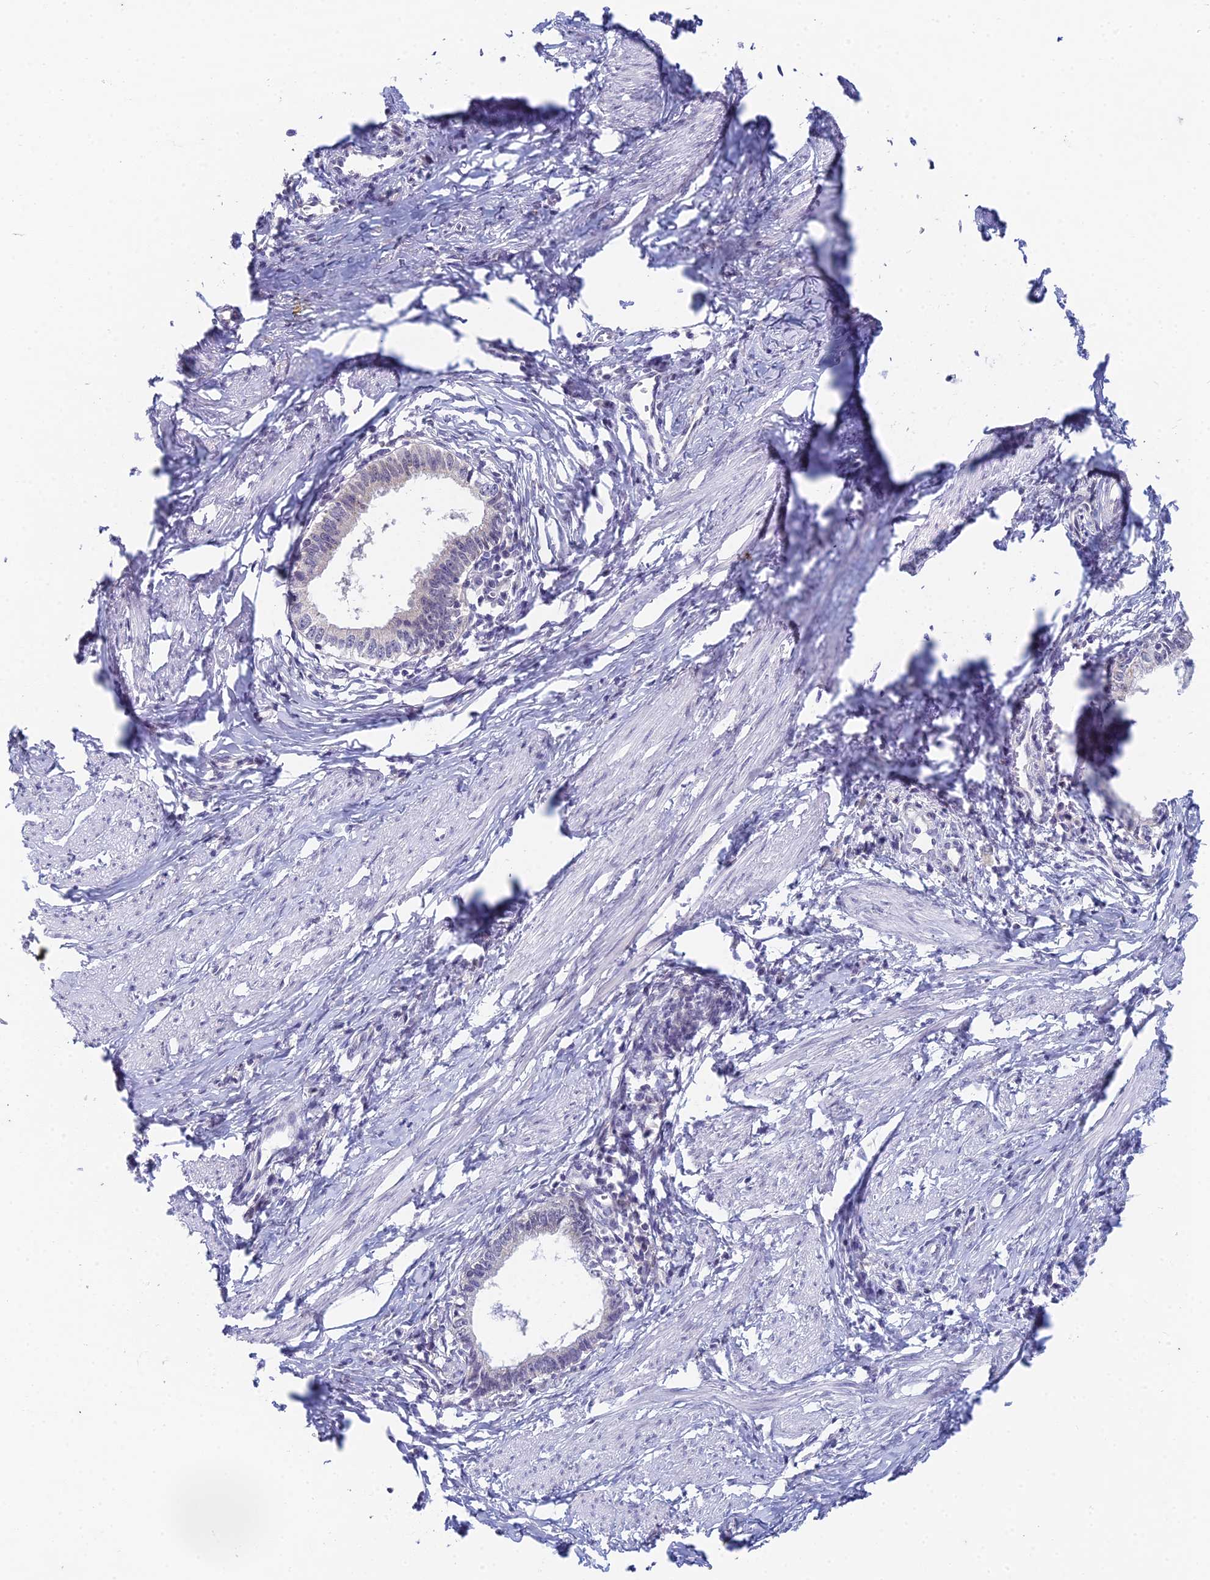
{"staining": {"intensity": "negative", "quantity": "none", "location": "none"}, "tissue": "cervical cancer", "cell_type": "Tumor cells", "image_type": "cancer", "snomed": [{"axis": "morphology", "description": "Adenocarcinoma, NOS"}, {"axis": "topography", "description": "Cervix"}], "caption": "An immunohistochemistry (IHC) image of adenocarcinoma (cervical) is shown. There is no staining in tumor cells of adenocarcinoma (cervical).", "gene": "EEF2KMT", "patient": {"sex": "female", "age": 36}}